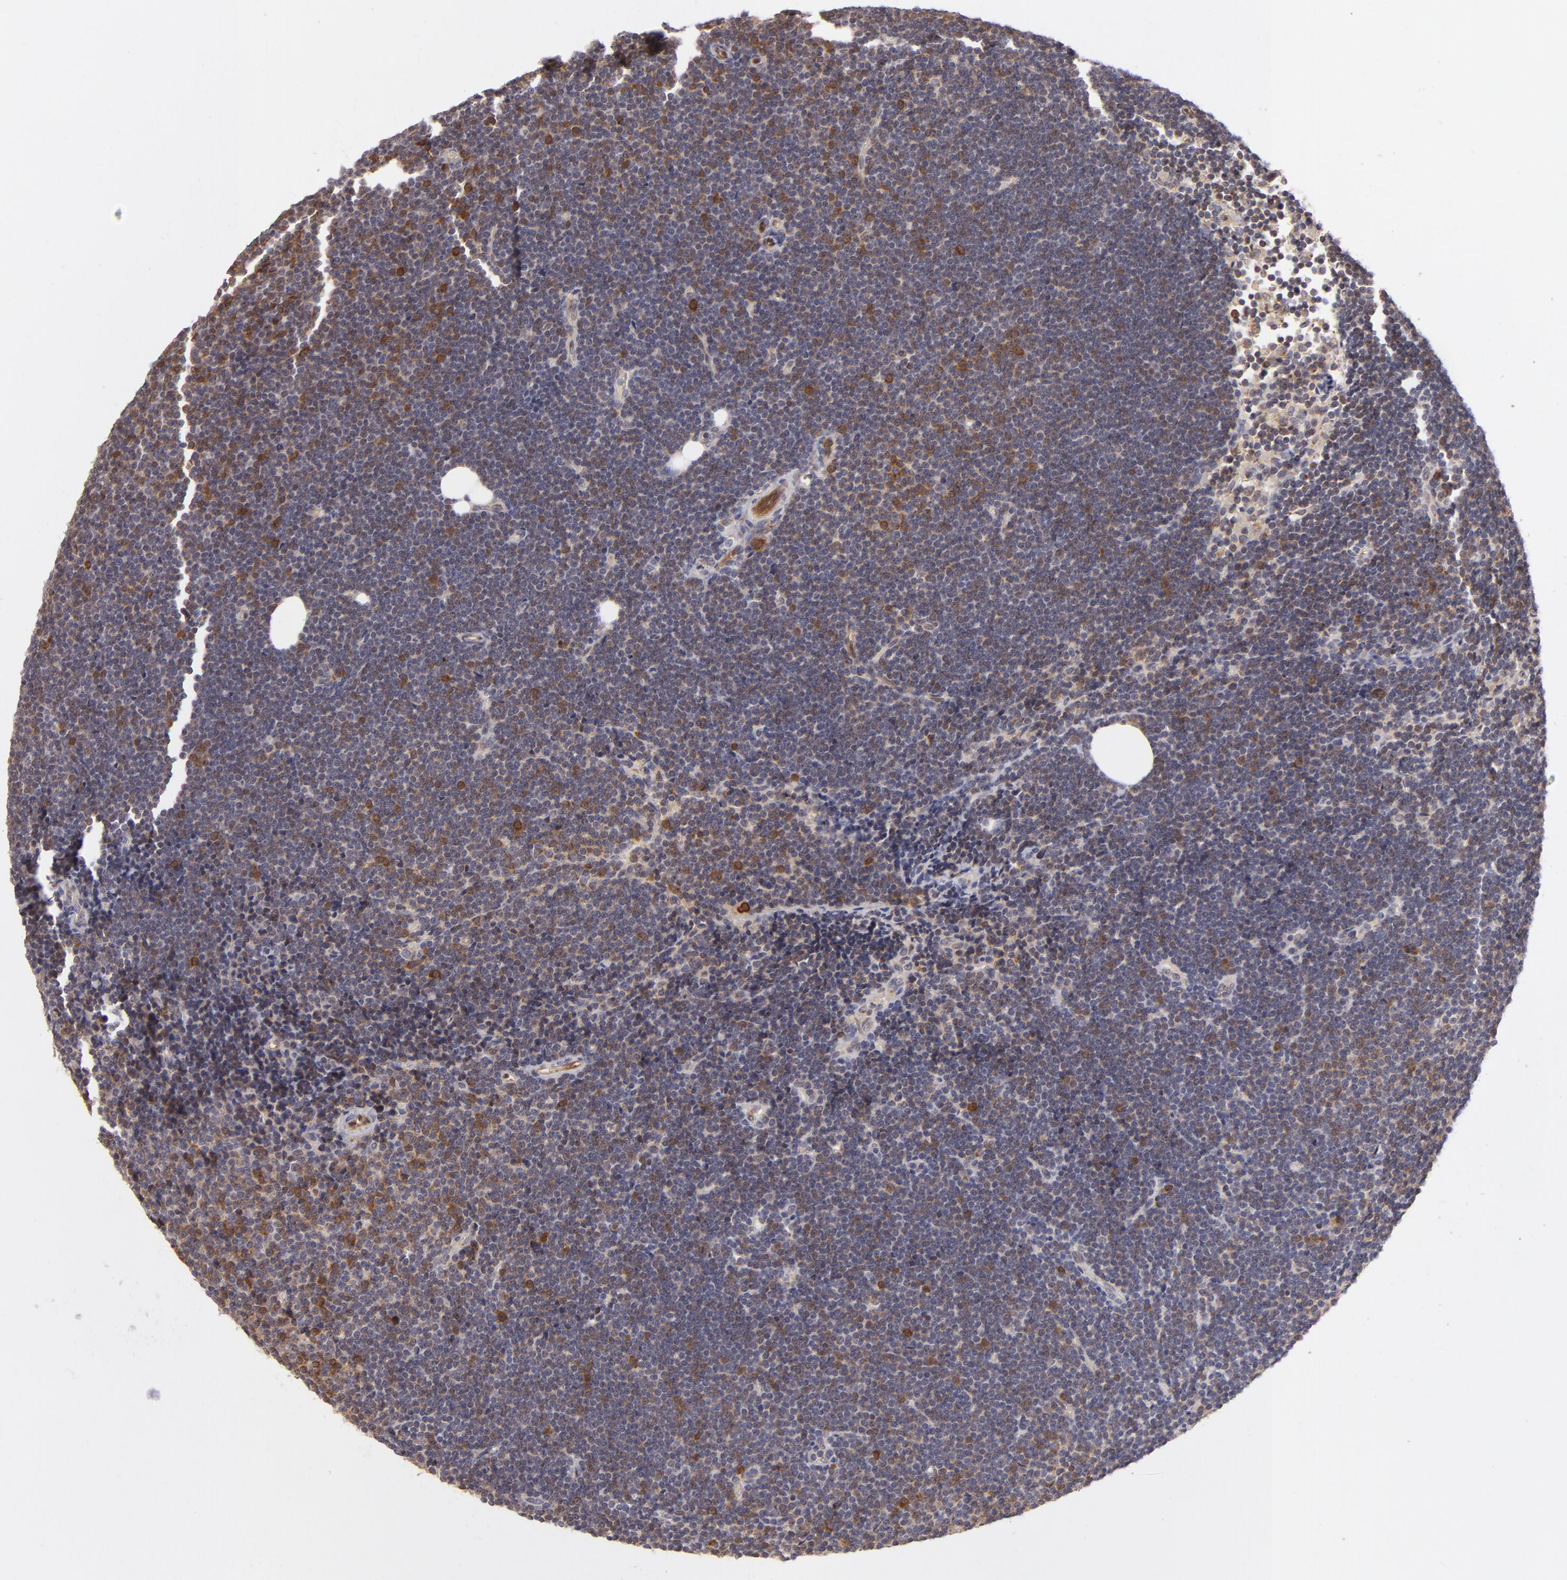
{"staining": {"intensity": "moderate", "quantity": "<25%", "location": "cytoplasmic/membranous"}, "tissue": "lymphoma", "cell_type": "Tumor cells", "image_type": "cancer", "snomed": [{"axis": "morphology", "description": "Malignant lymphoma, non-Hodgkin's type, Low grade"}, {"axis": "topography", "description": "Lymph node"}], "caption": "Protein expression by immunohistochemistry (IHC) exhibits moderate cytoplasmic/membranous positivity in about <25% of tumor cells in lymphoma. The staining is performed using DAB (3,3'-diaminobenzidine) brown chromogen to label protein expression. The nuclei are counter-stained blue using hematoxylin.", "gene": "SH2D4A", "patient": {"sex": "female", "age": 73}}